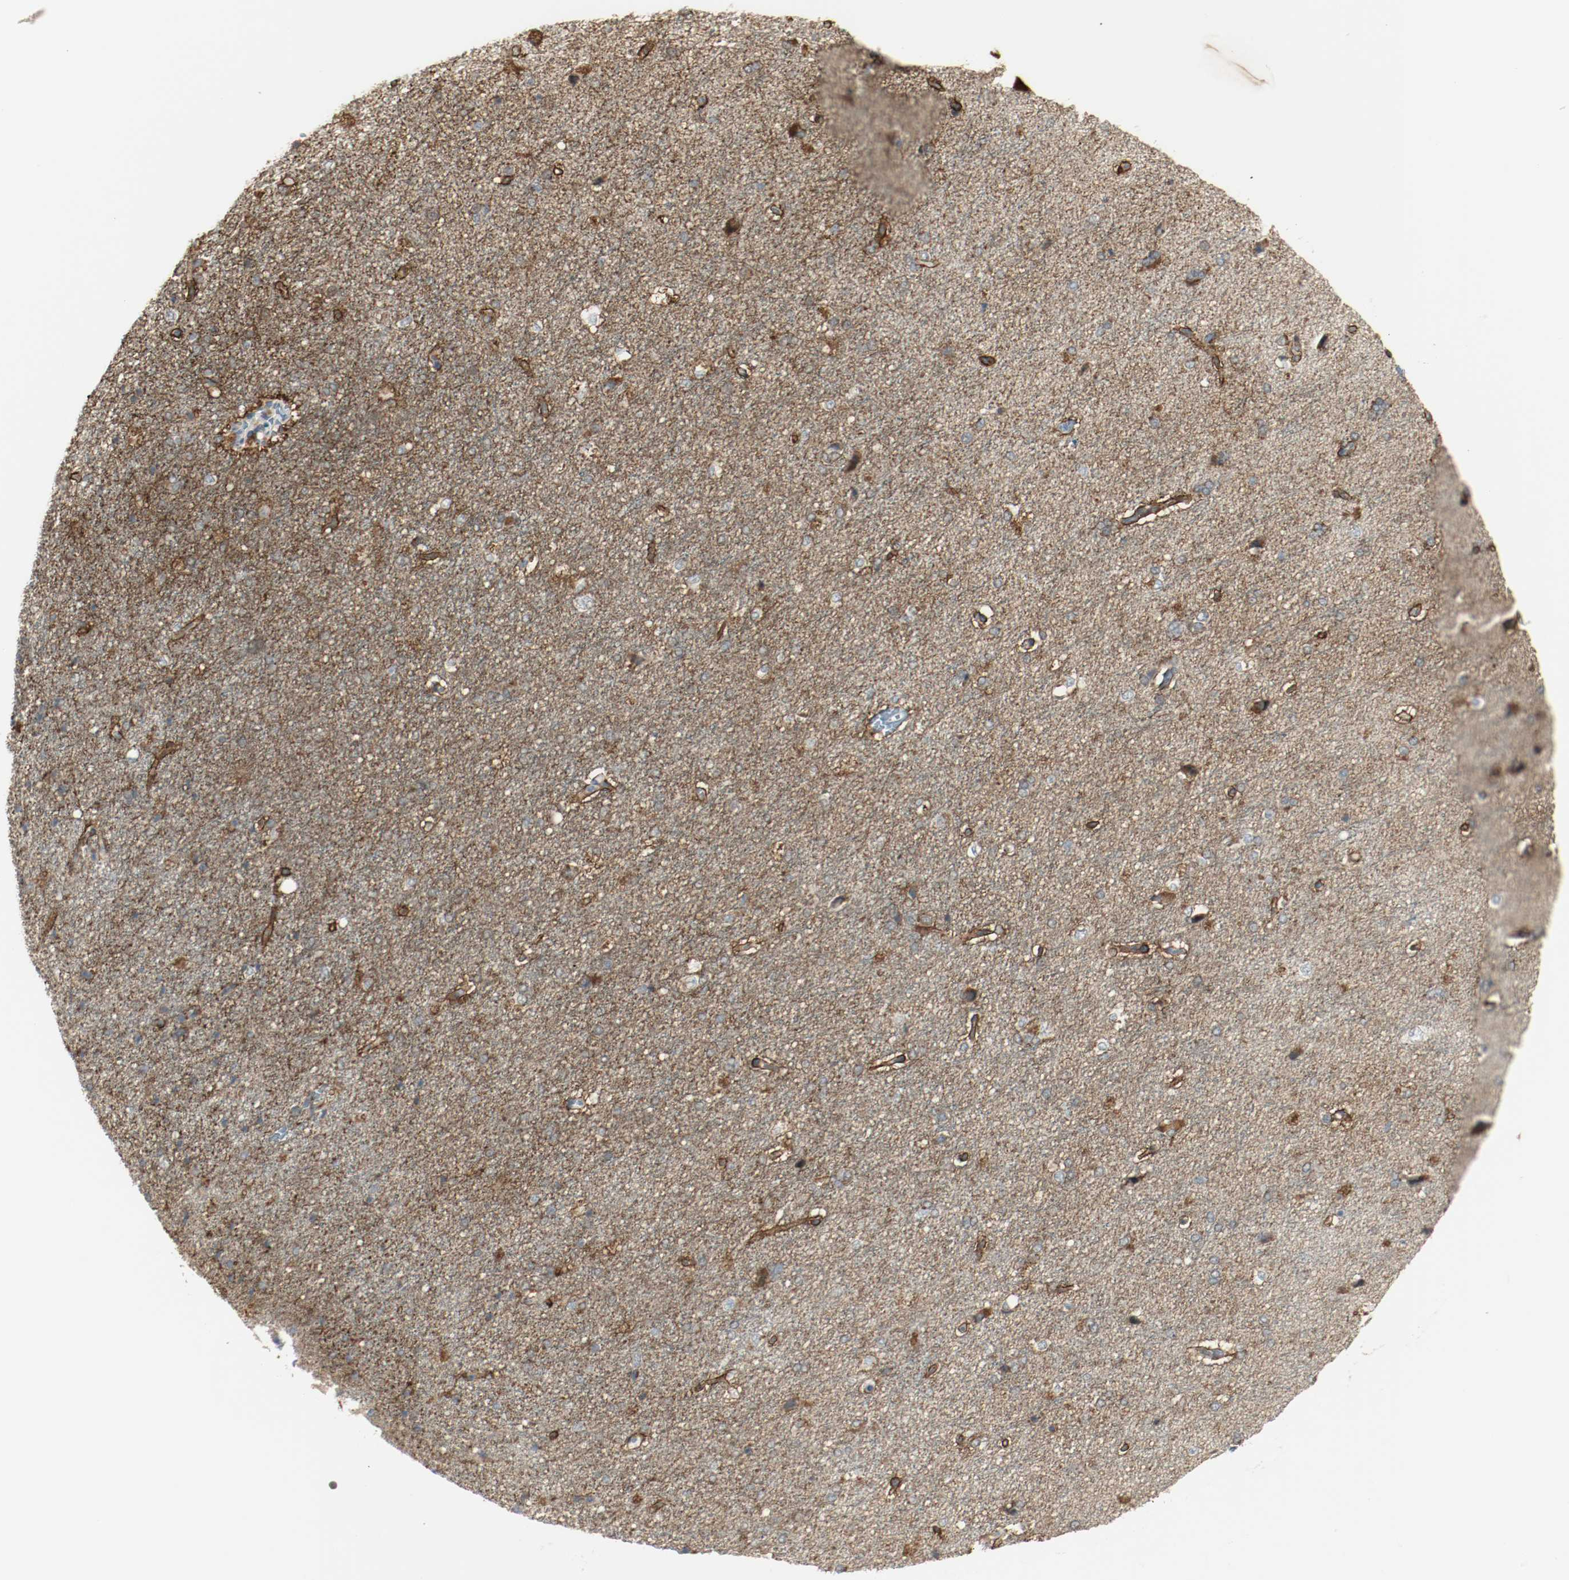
{"staining": {"intensity": "weak", "quantity": ">75%", "location": "cytoplasmic/membranous"}, "tissue": "cerebral cortex", "cell_type": "Endothelial cells", "image_type": "normal", "snomed": [{"axis": "morphology", "description": "Normal tissue, NOS"}, {"axis": "topography", "description": "Cerebral cortex"}], "caption": "The photomicrograph shows a brown stain indicating the presence of a protein in the cytoplasmic/membranous of endothelial cells in cerebral cortex. Nuclei are stained in blue.", "gene": "MELTF", "patient": {"sex": "male", "age": 62}}